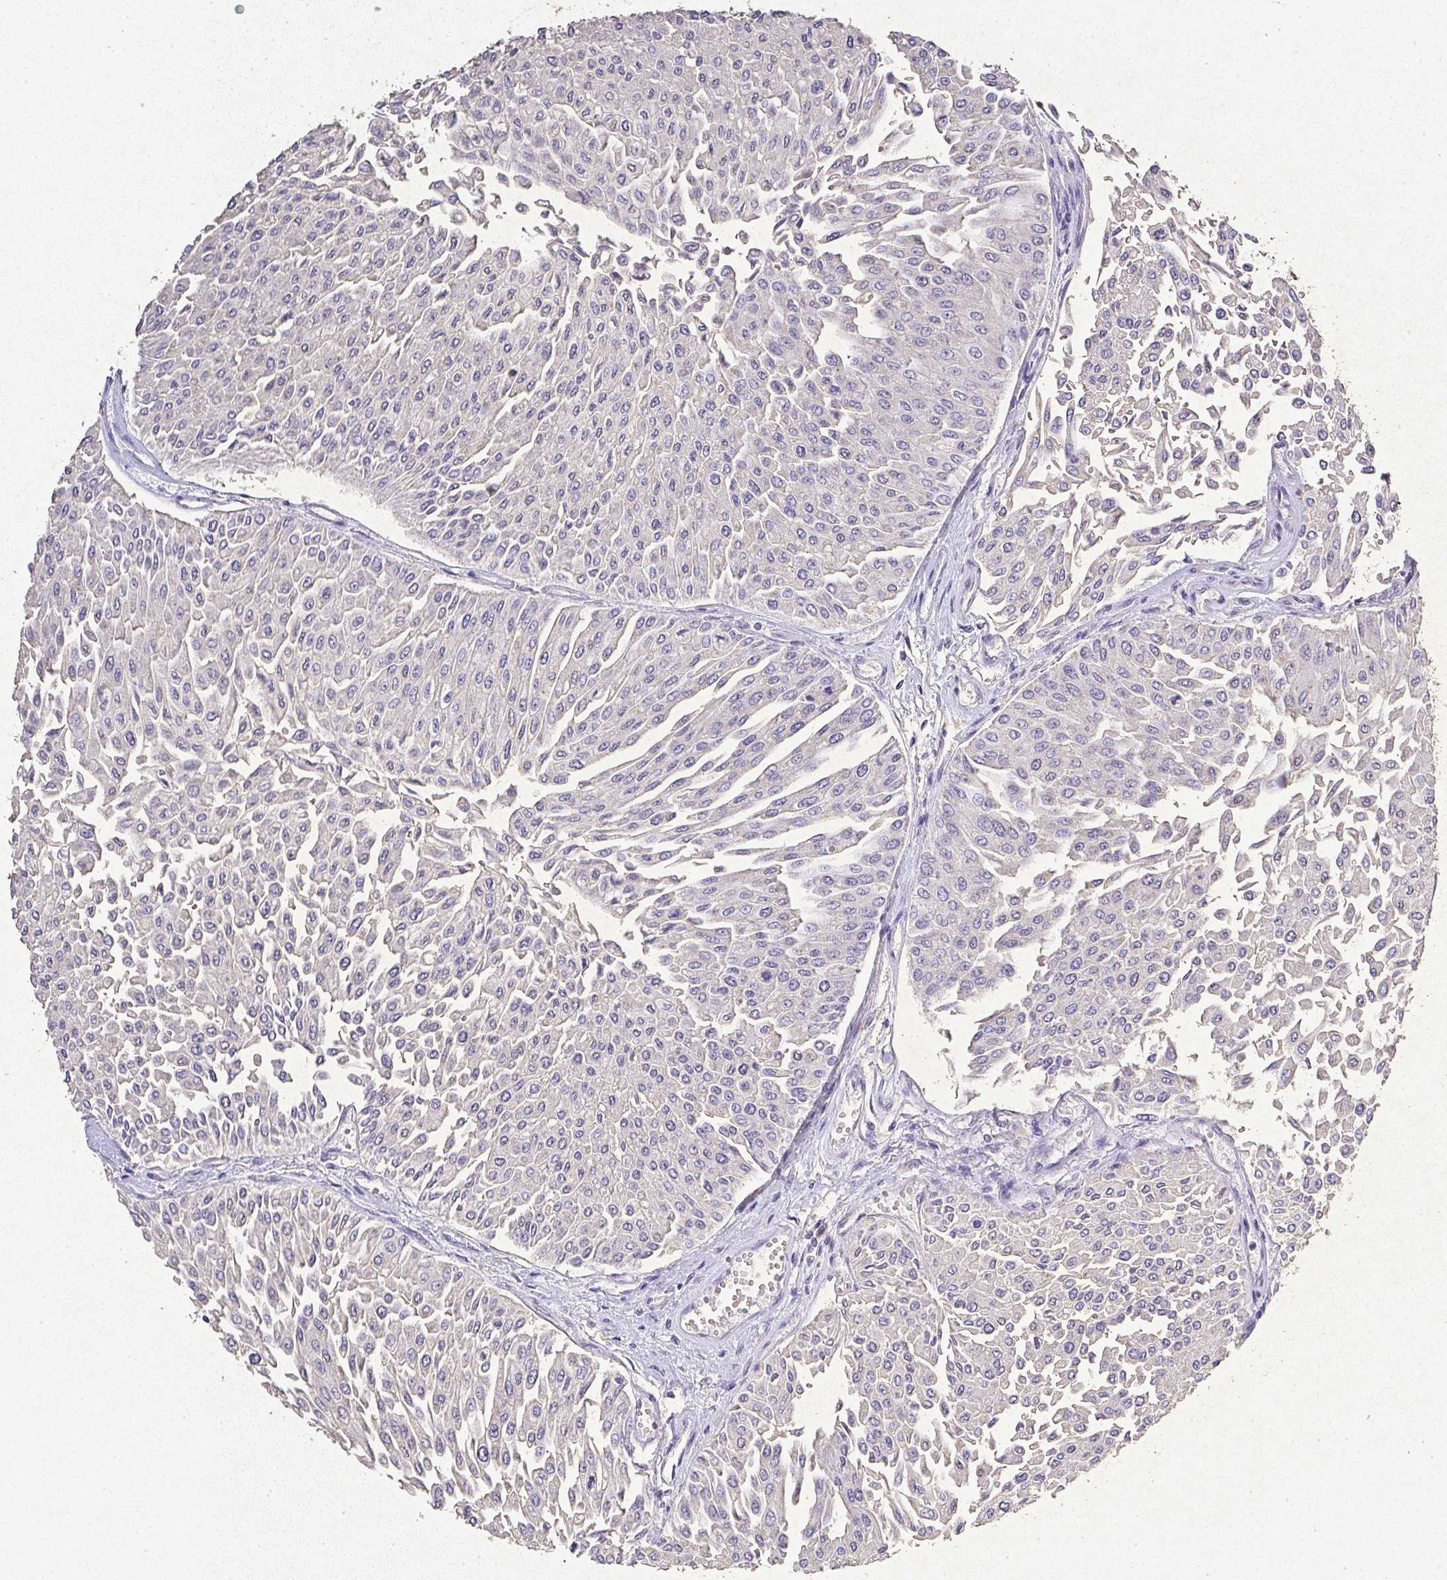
{"staining": {"intensity": "negative", "quantity": "none", "location": "none"}, "tissue": "urothelial cancer", "cell_type": "Tumor cells", "image_type": "cancer", "snomed": [{"axis": "morphology", "description": "Urothelial carcinoma, Low grade"}, {"axis": "topography", "description": "Urinary bladder"}], "caption": "Immunohistochemical staining of human low-grade urothelial carcinoma reveals no significant expression in tumor cells.", "gene": "RPS2", "patient": {"sex": "male", "age": 67}}